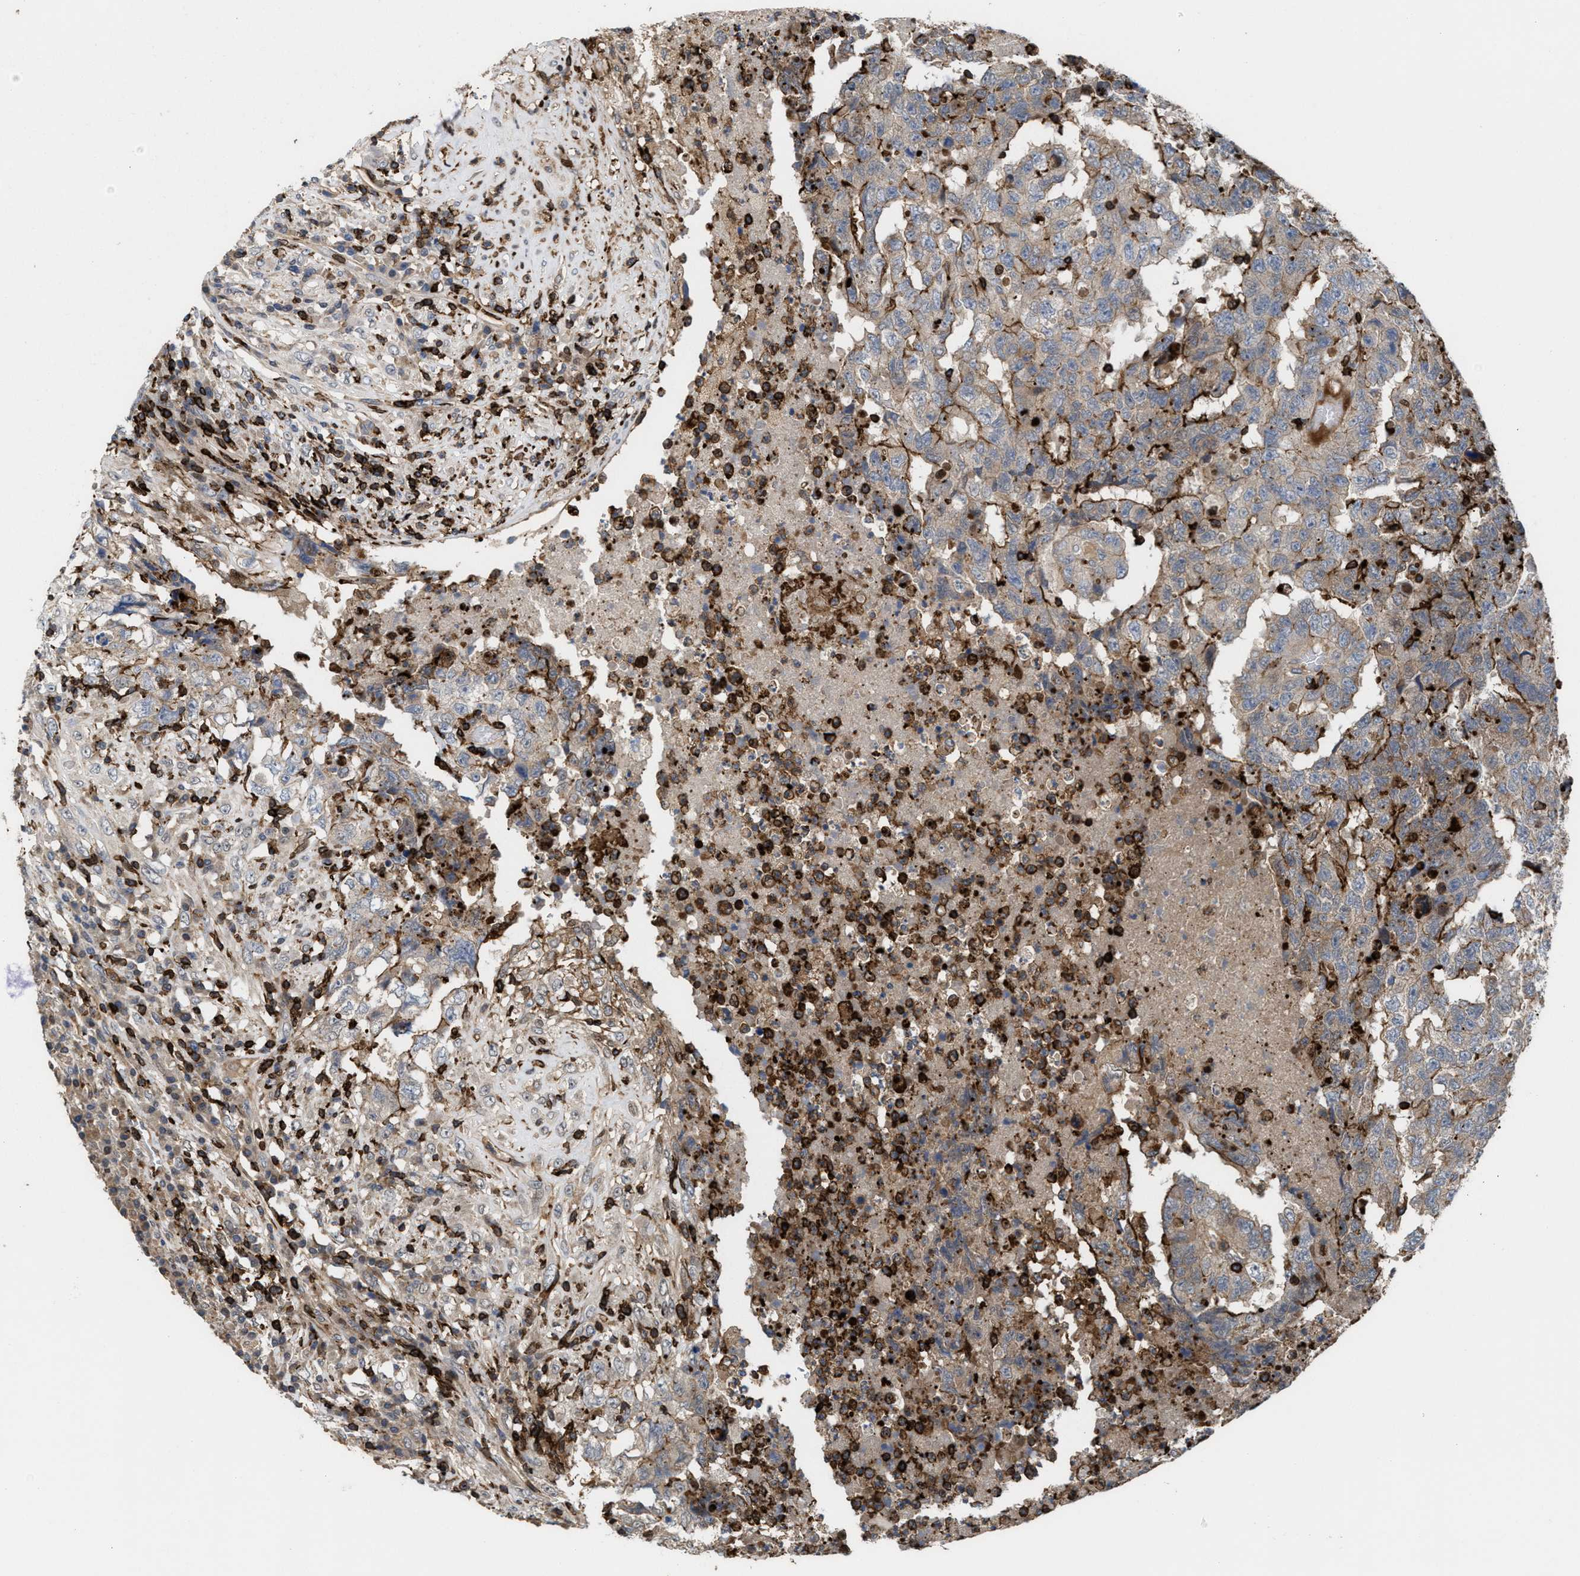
{"staining": {"intensity": "moderate", "quantity": "25%-75%", "location": "cytoplasmic/membranous"}, "tissue": "testis cancer", "cell_type": "Tumor cells", "image_type": "cancer", "snomed": [{"axis": "morphology", "description": "Necrosis, NOS"}, {"axis": "morphology", "description": "Carcinoma, Embryonal, NOS"}, {"axis": "topography", "description": "Testis"}], "caption": "Immunohistochemical staining of testis embryonal carcinoma shows medium levels of moderate cytoplasmic/membranous positivity in about 25%-75% of tumor cells.", "gene": "PTPRE", "patient": {"sex": "male", "age": 19}}